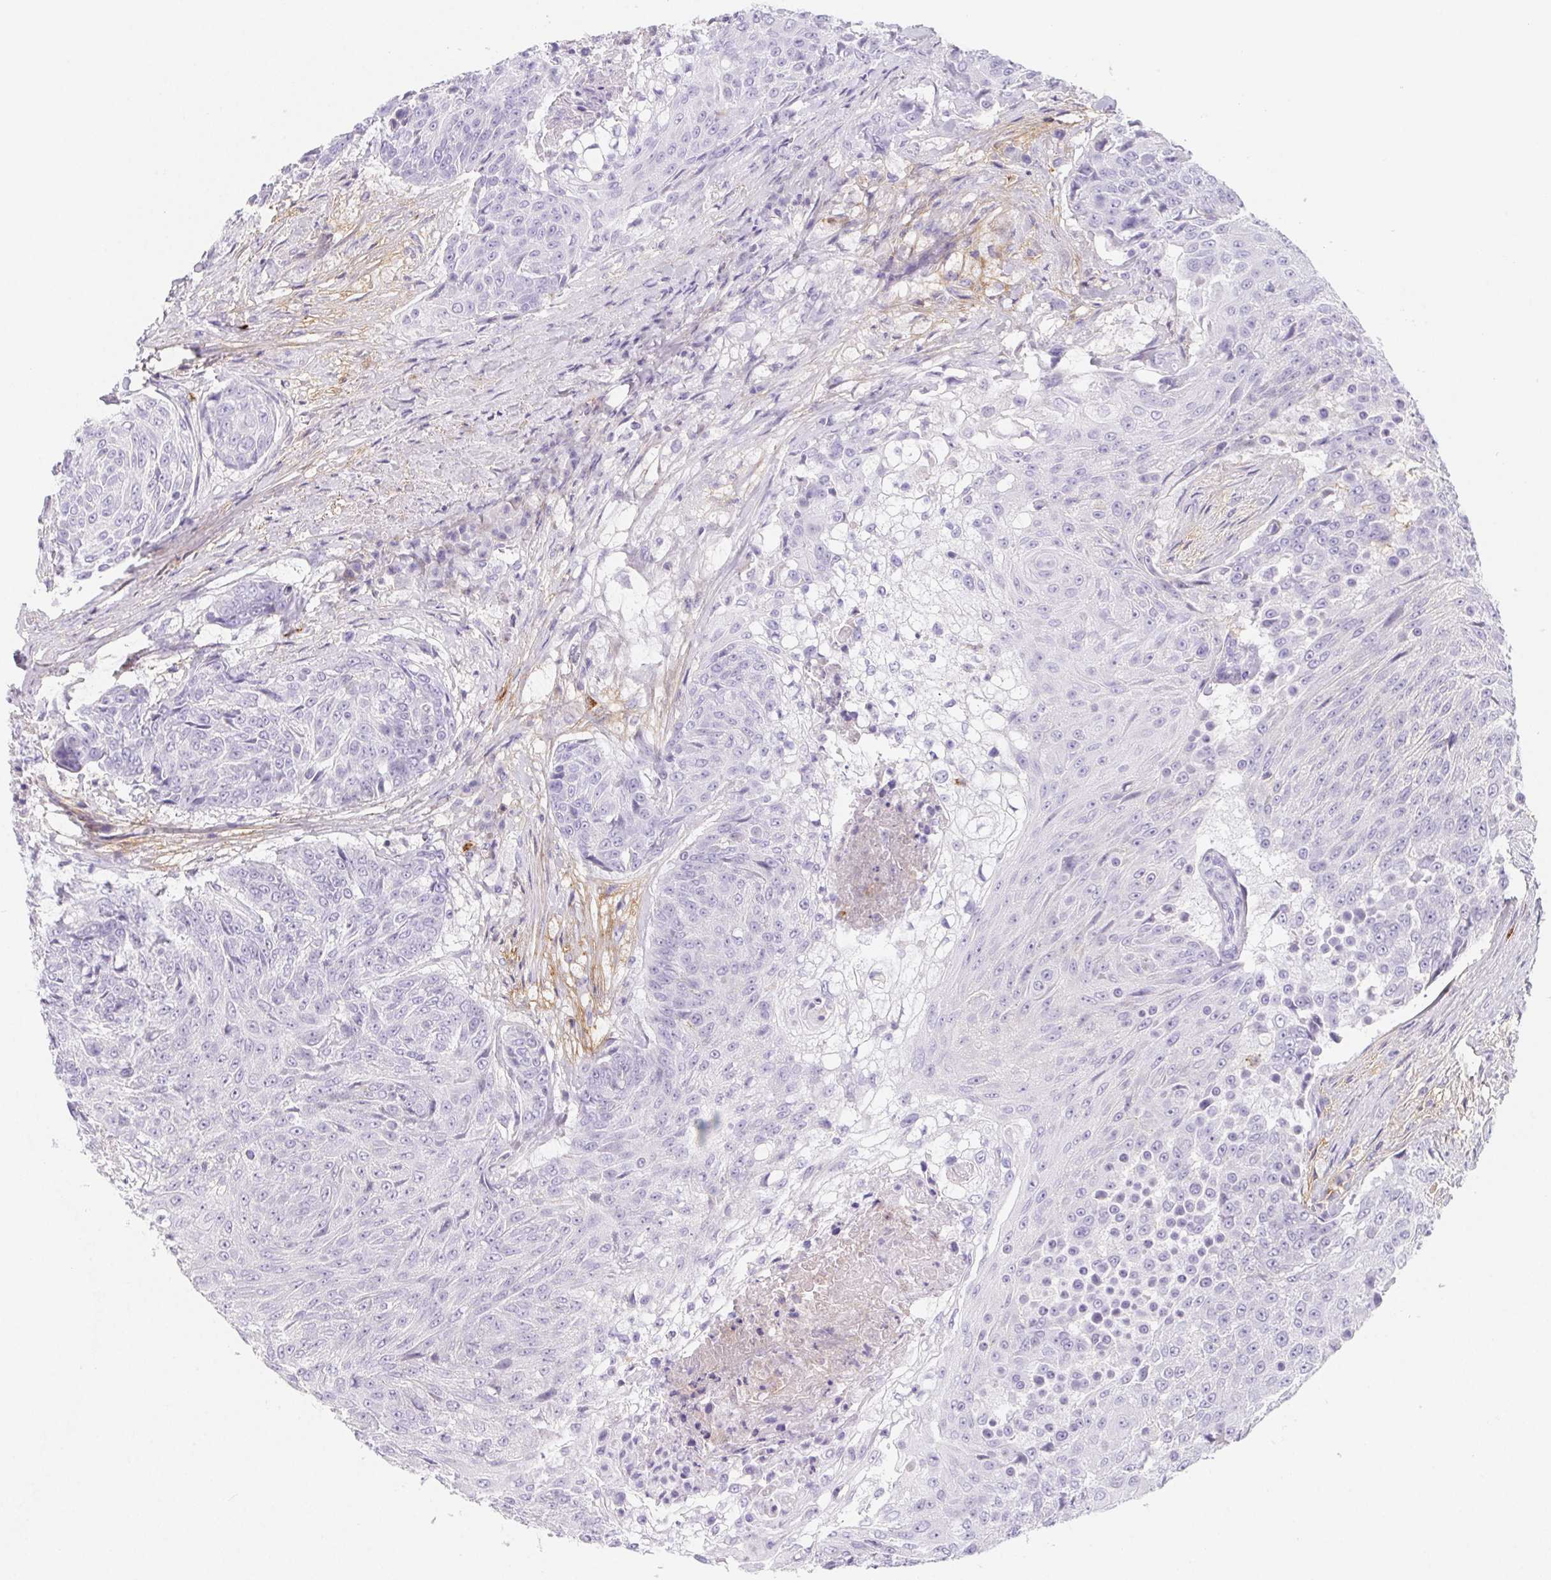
{"staining": {"intensity": "negative", "quantity": "none", "location": "none"}, "tissue": "urothelial cancer", "cell_type": "Tumor cells", "image_type": "cancer", "snomed": [{"axis": "morphology", "description": "Urothelial carcinoma, High grade"}, {"axis": "topography", "description": "Urinary bladder"}], "caption": "The image displays no significant positivity in tumor cells of urothelial carcinoma (high-grade).", "gene": "ITIH2", "patient": {"sex": "female", "age": 63}}